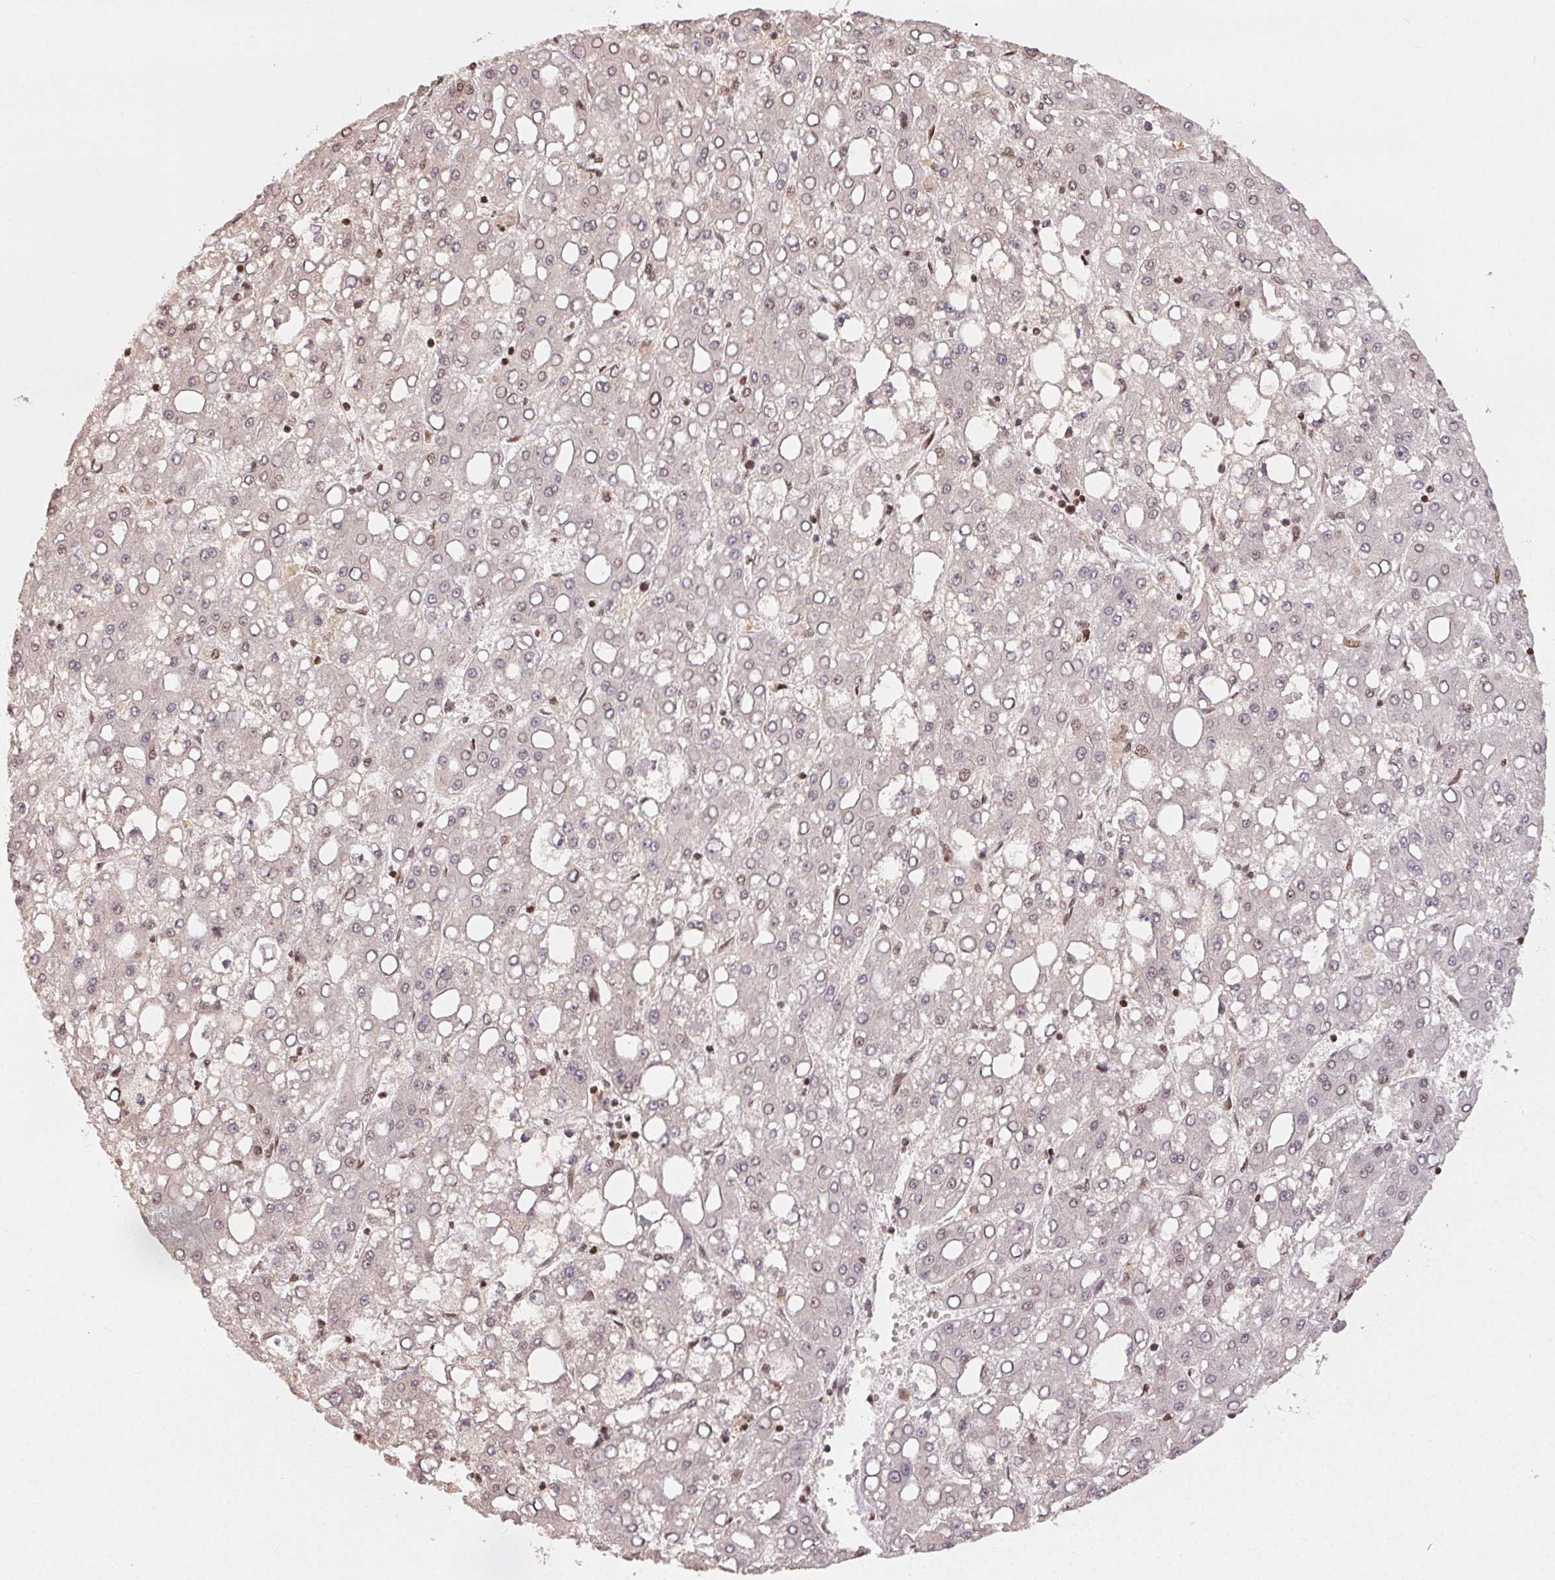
{"staining": {"intensity": "weak", "quantity": "<25%", "location": "nuclear"}, "tissue": "liver cancer", "cell_type": "Tumor cells", "image_type": "cancer", "snomed": [{"axis": "morphology", "description": "Carcinoma, Hepatocellular, NOS"}, {"axis": "topography", "description": "Liver"}], "caption": "Protein analysis of hepatocellular carcinoma (liver) reveals no significant expression in tumor cells. (Brightfield microscopy of DAB (3,3'-diaminobenzidine) IHC at high magnification).", "gene": "MAPKAPK2", "patient": {"sex": "male", "age": 65}}